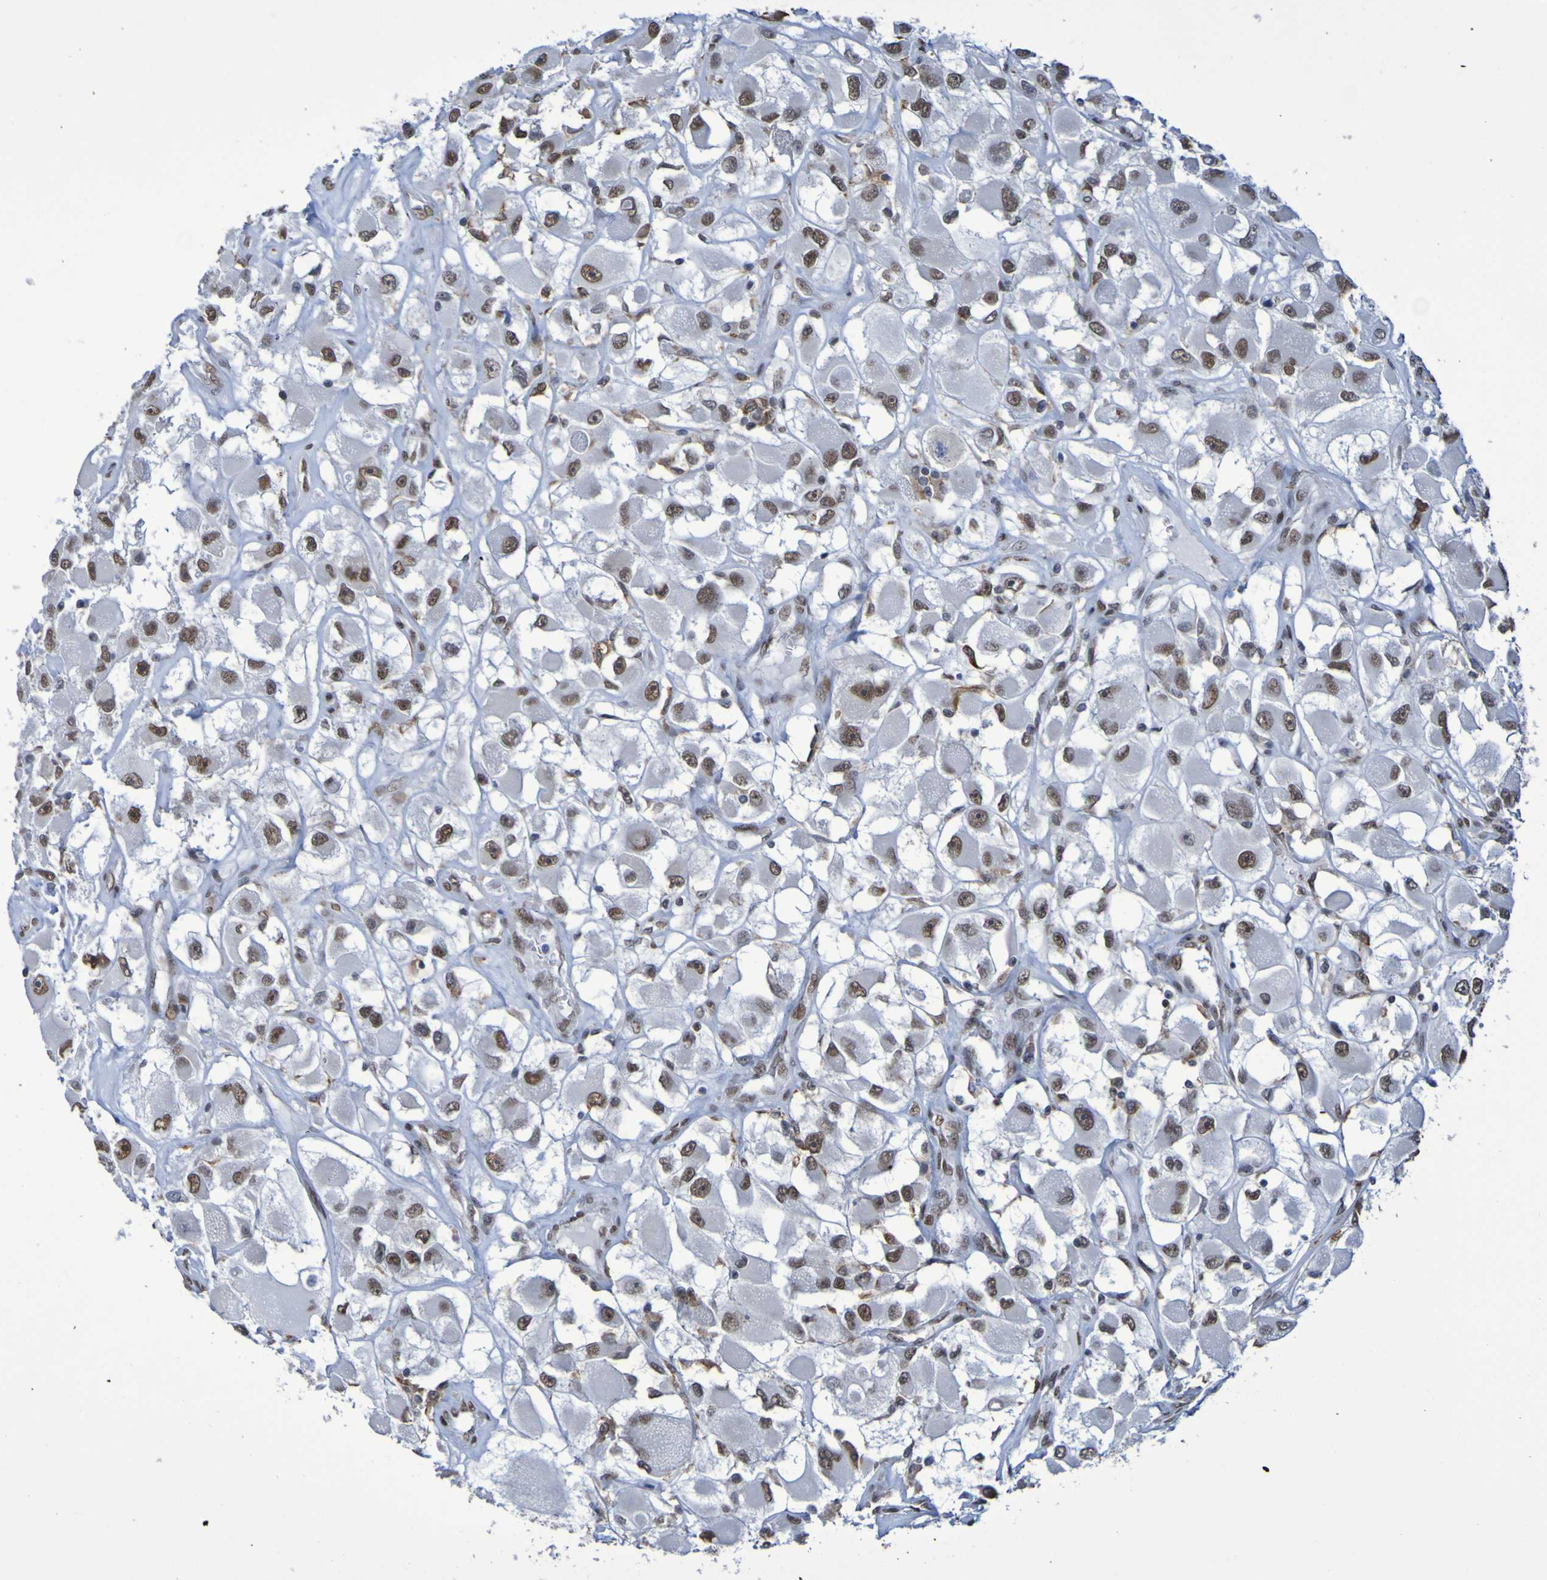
{"staining": {"intensity": "moderate", "quantity": ">75%", "location": "nuclear"}, "tissue": "renal cancer", "cell_type": "Tumor cells", "image_type": "cancer", "snomed": [{"axis": "morphology", "description": "Adenocarcinoma, NOS"}, {"axis": "topography", "description": "Kidney"}], "caption": "There is medium levels of moderate nuclear expression in tumor cells of adenocarcinoma (renal), as demonstrated by immunohistochemical staining (brown color).", "gene": "MRTFB", "patient": {"sex": "female", "age": 52}}